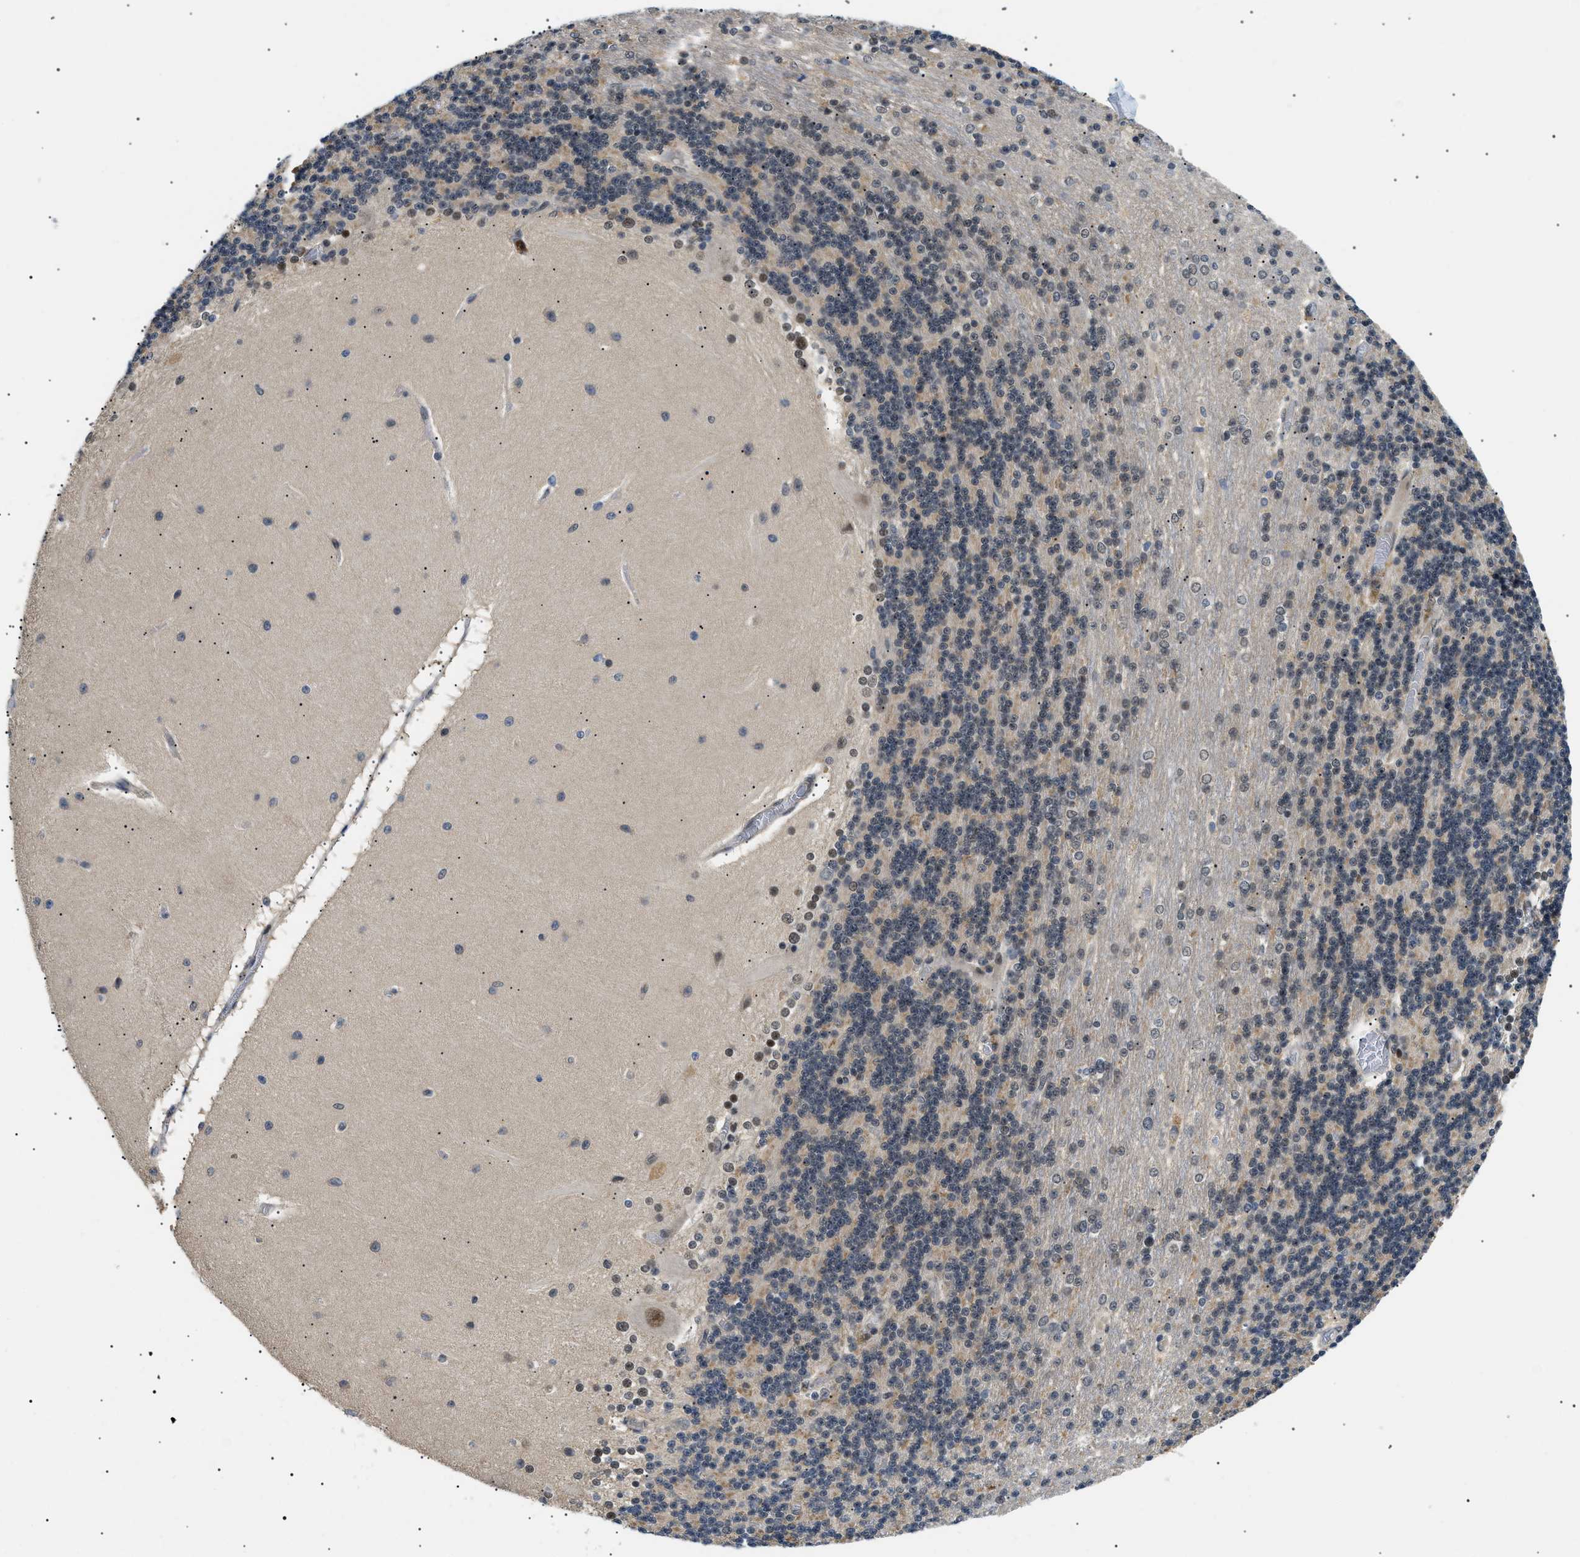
{"staining": {"intensity": "moderate", "quantity": "<25%", "location": "nuclear"}, "tissue": "cerebellum", "cell_type": "Cells in granular layer", "image_type": "normal", "snomed": [{"axis": "morphology", "description": "Normal tissue, NOS"}, {"axis": "topography", "description": "Cerebellum"}], "caption": "Immunohistochemical staining of normal human cerebellum shows low levels of moderate nuclear staining in about <25% of cells in granular layer.", "gene": "RBM15", "patient": {"sex": "female", "age": 54}}